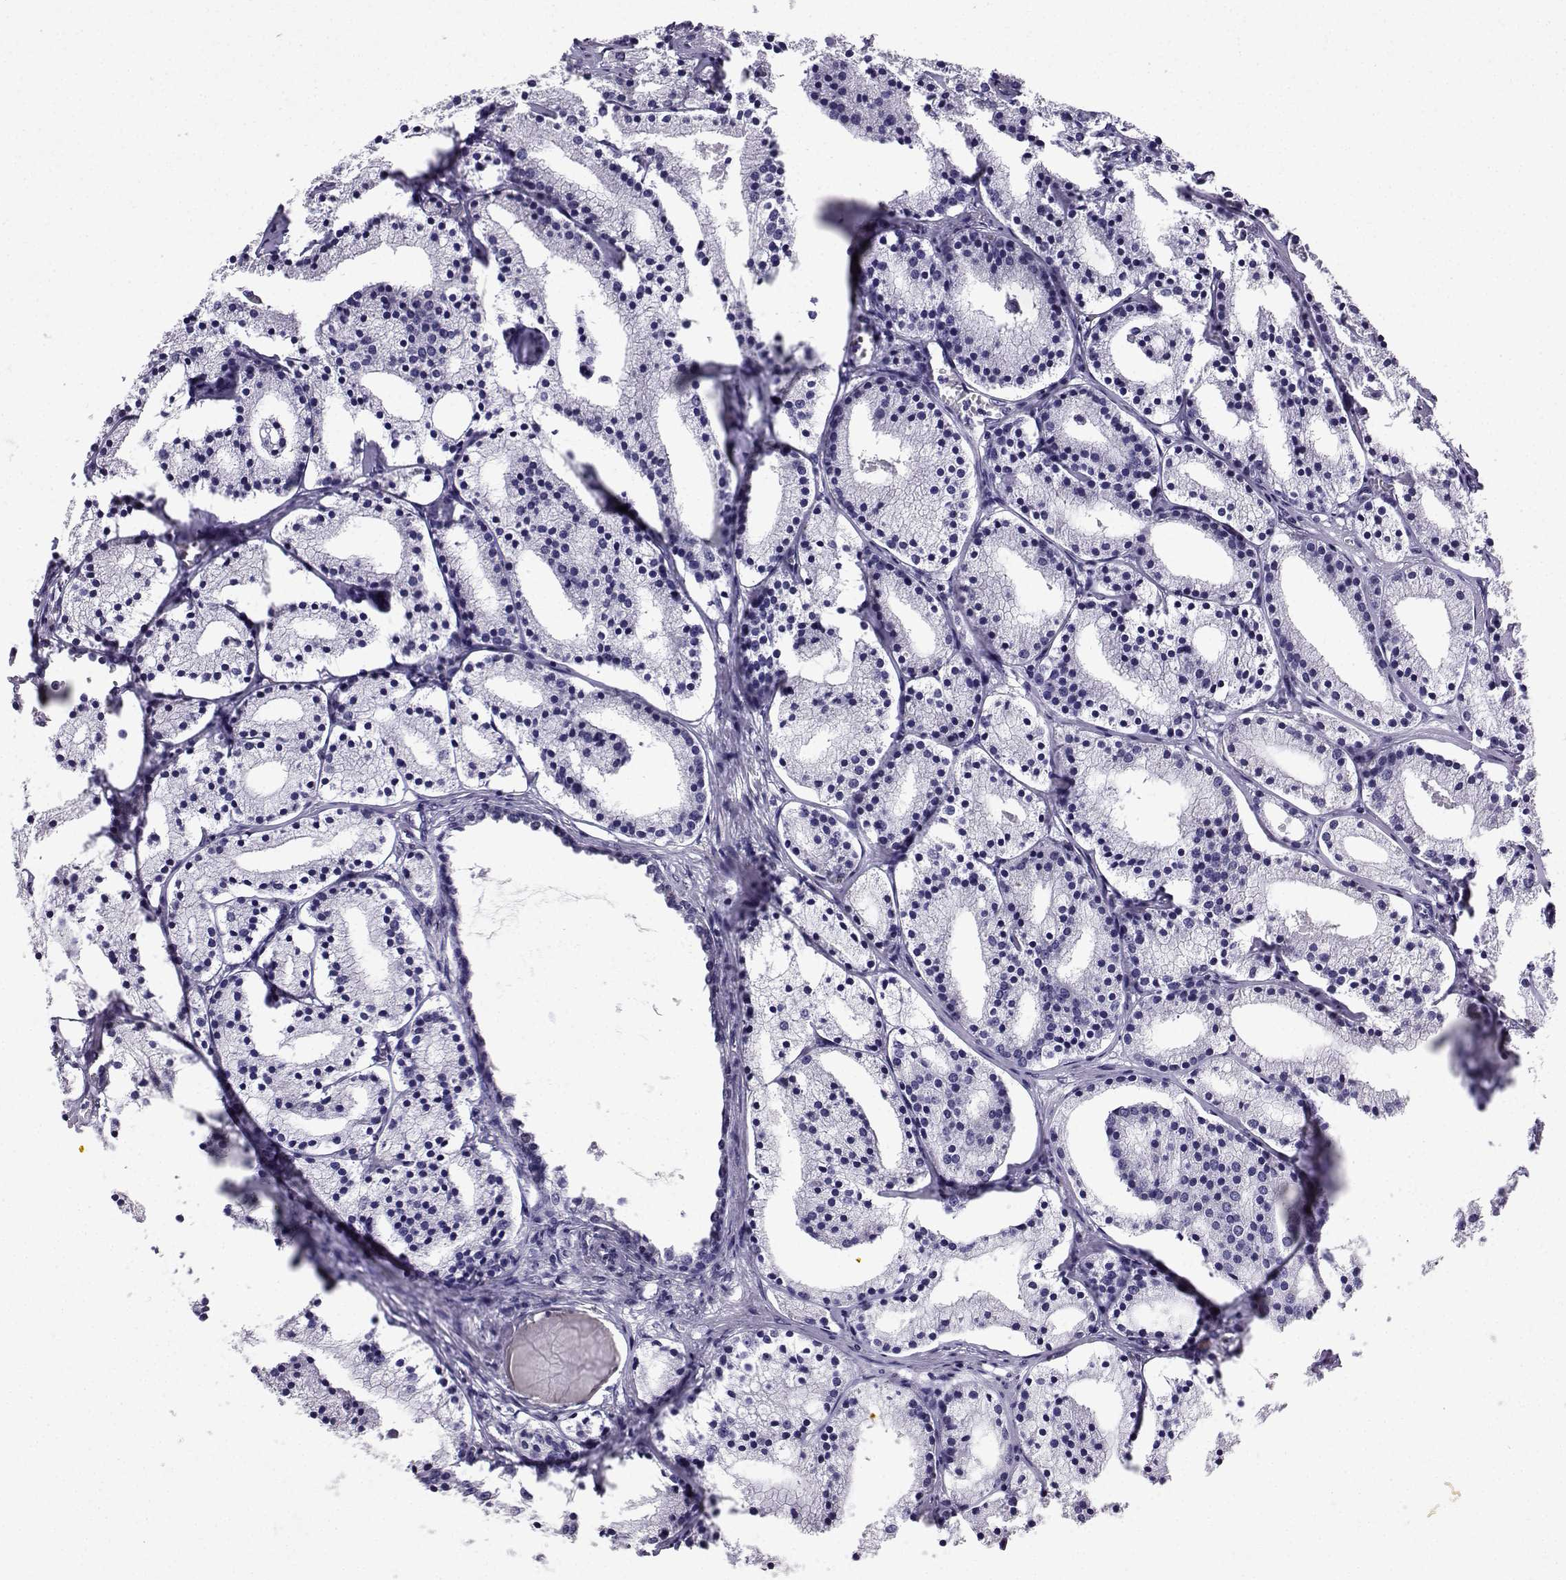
{"staining": {"intensity": "negative", "quantity": "none", "location": "none"}, "tissue": "prostate cancer", "cell_type": "Tumor cells", "image_type": "cancer", "snomed": [{"axis": "morphology", "description": "Adenocarcinoma, NOS"}, {"axis": "topography", "description": "Prostate"}], "caption": "Prostate cancer was stained to show a protein in brown. There is no significant staining in tumor cells.", "gene": "SPAG11B", "patient": {"sex": "male", "age": 69}}